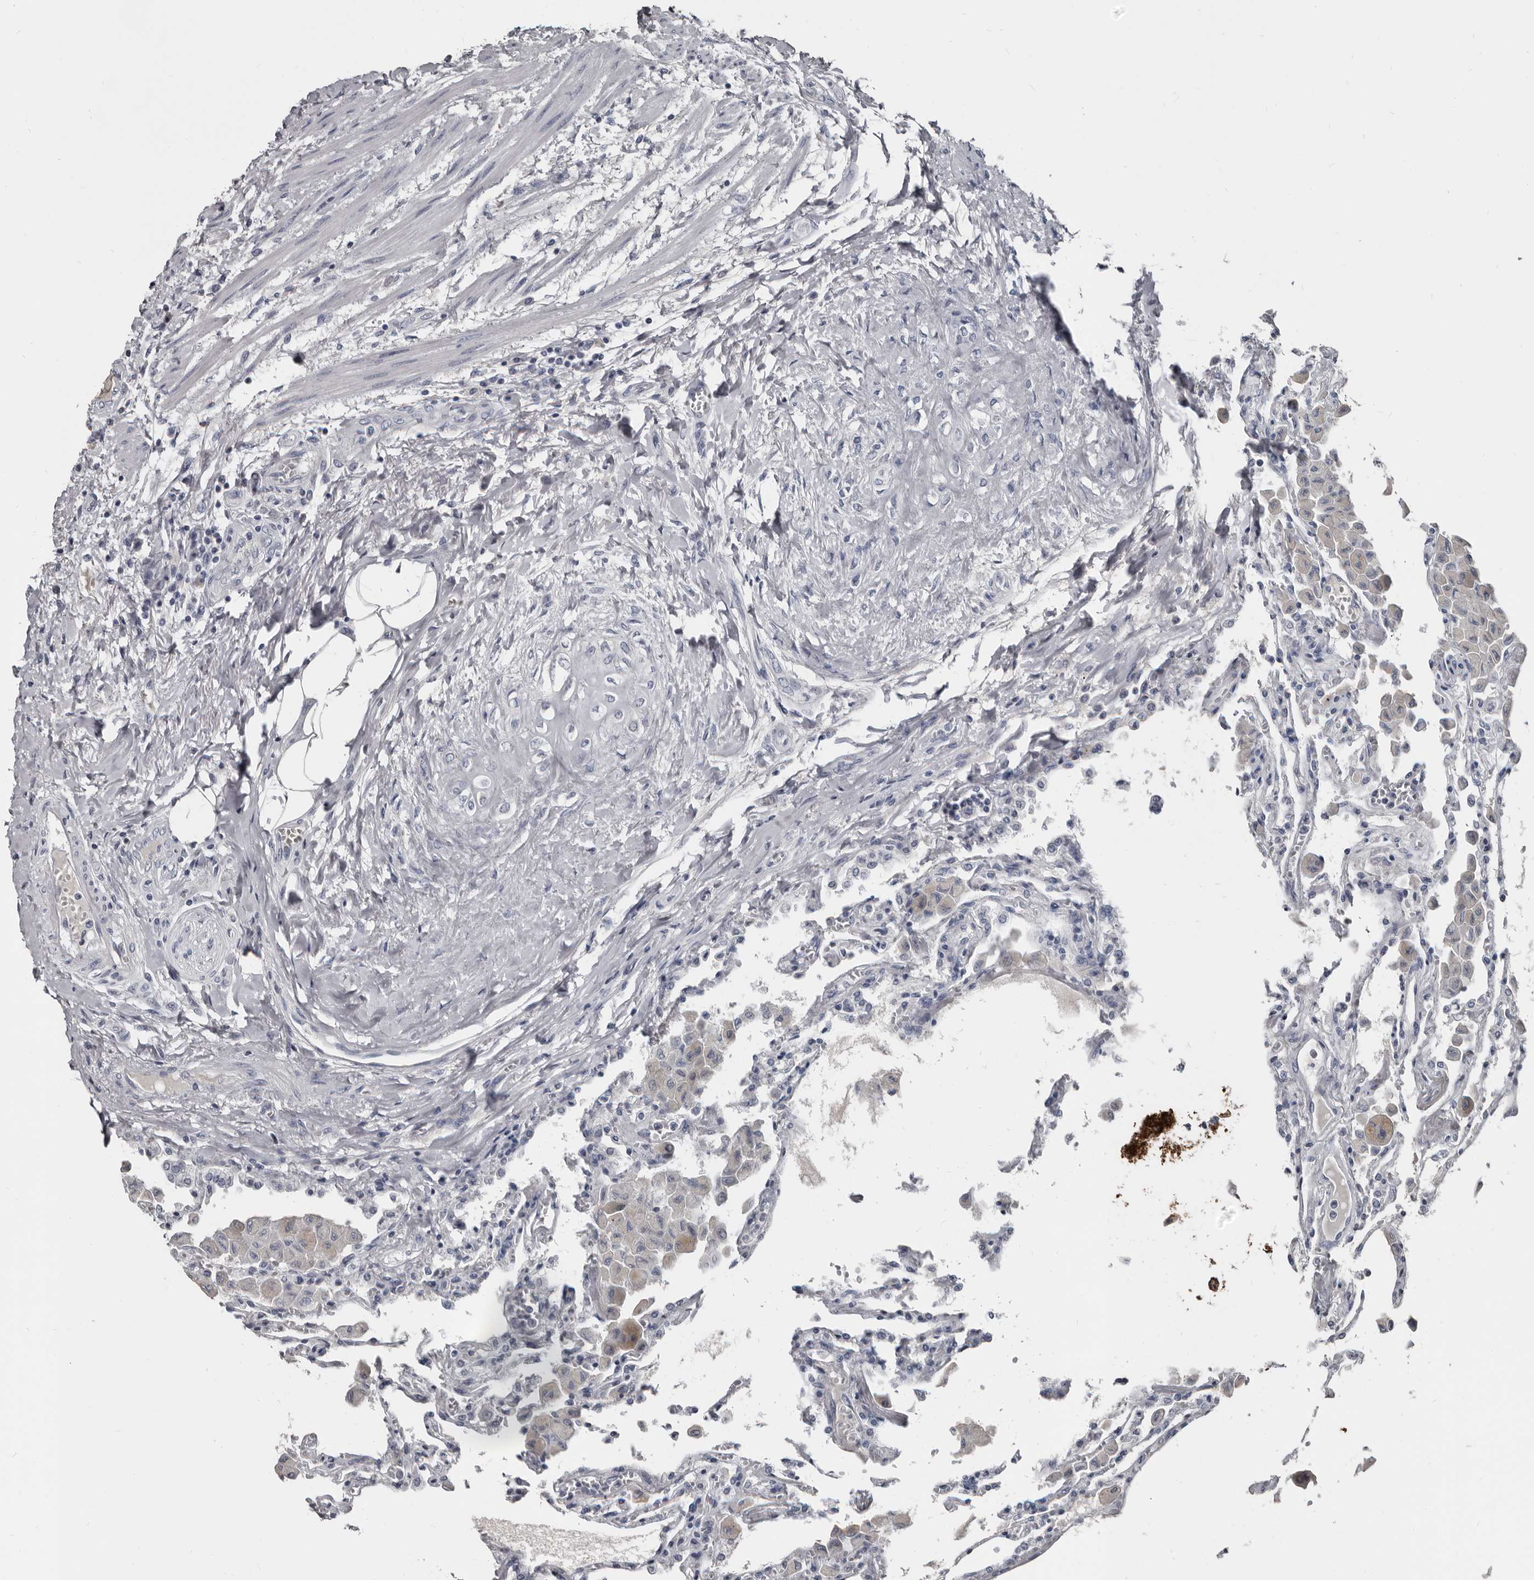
{"staining": {"intensity": "negative", "quantity": "none", "location": "none"}, "tissue": "lung", "cell_type": "Alveolar cells", "image_type": "normal", "snomed": [{"axis": "morphology", "description": "Normal tissue, NOS"}, {"axis": "topography", "description": "Bronchus"}, {"axis": "topography", "description": "Lung"}], "caption": "An image of lung stained for a protein reveals no brown staining in alveolar cells.", "gene": "GREB1", "patient": {"sex": "female", "age": 49}}